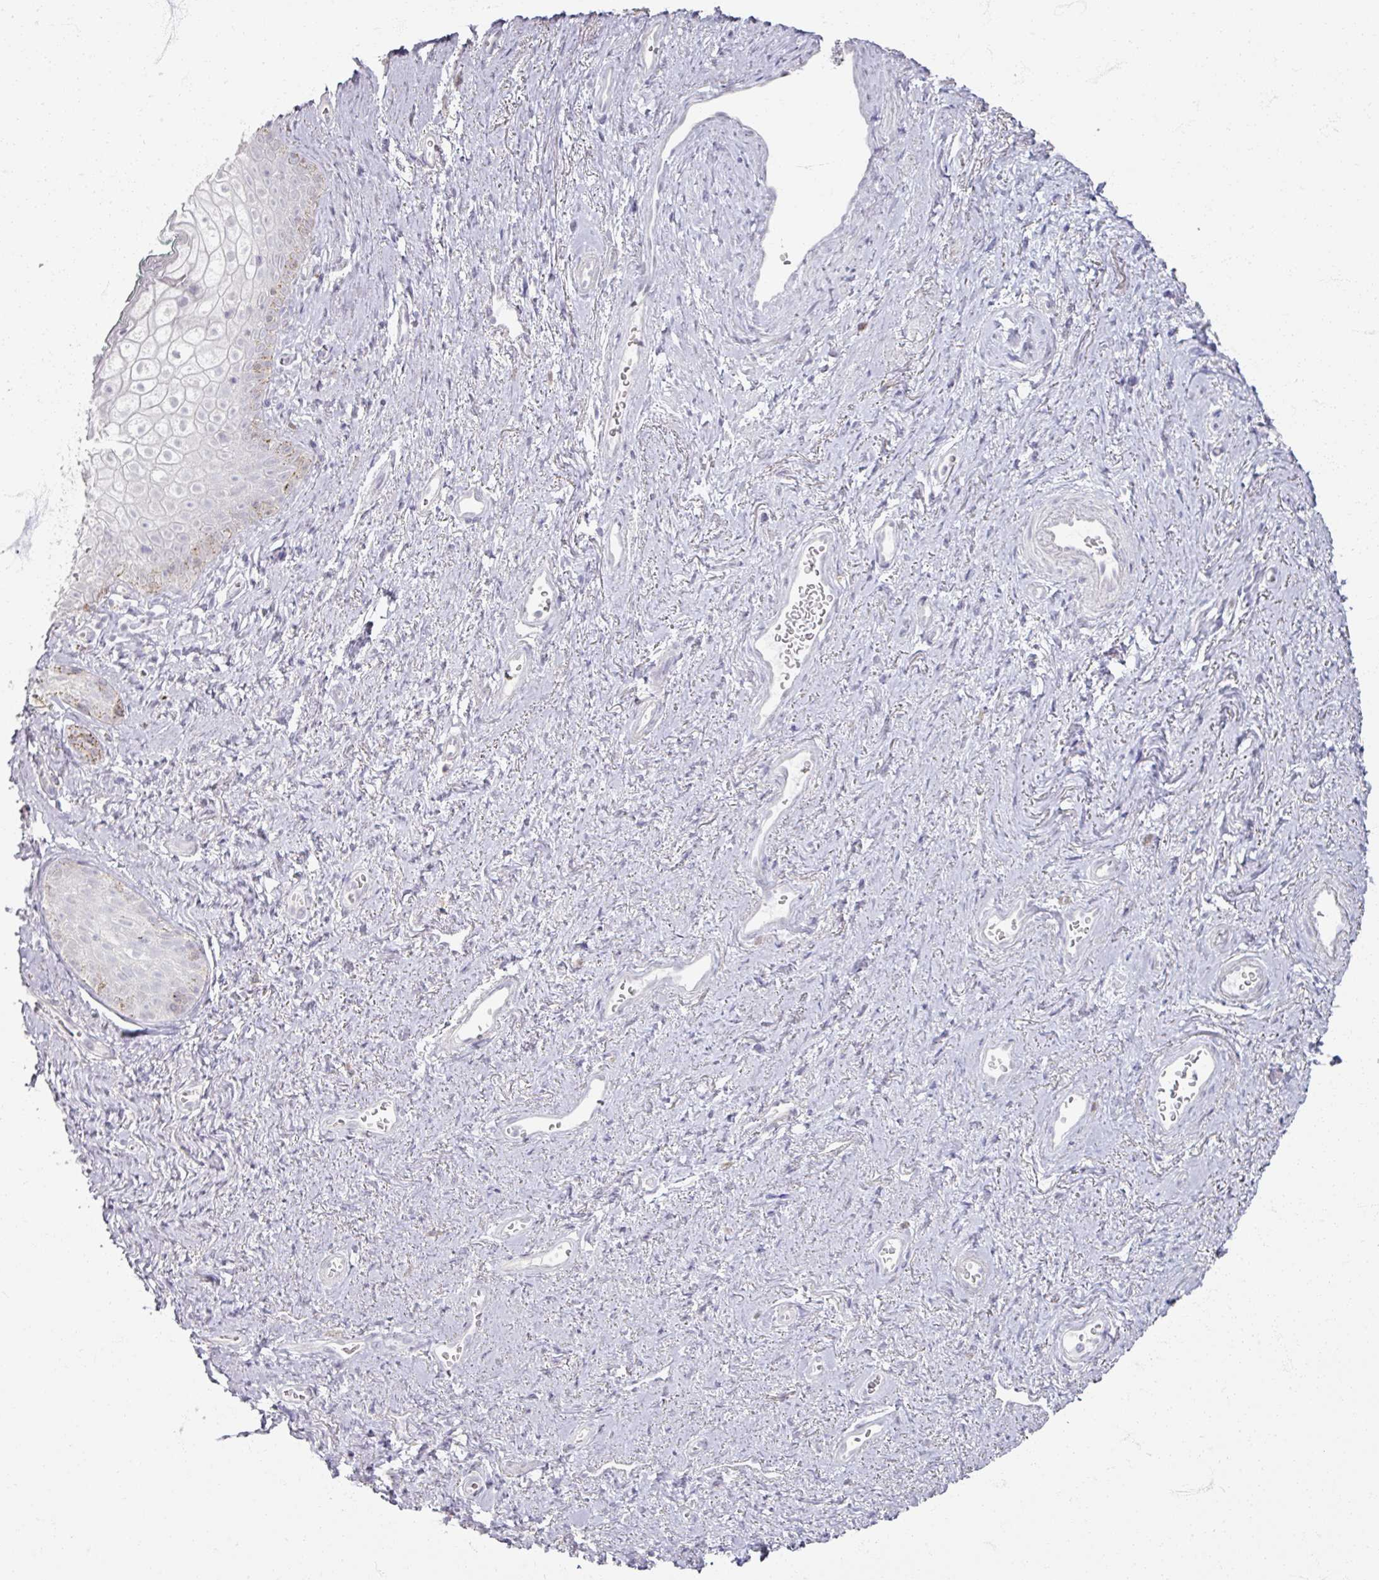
{"staining": {"intensity": "negative", "quantity": "none", "location": "none"}, "tissue": "vagina", "cell_type": "Squamous epithelial cells", "image_type": "normal", "snomed": [{"axis": "morphology", "description": "Normal tissue, NOS"}, {"axis": "topography", "description": "Vulva"}, {"axis": "topography", "description": "Vagina"}, {"axis": "topography", "description": "Peripheral nerve tissue"}], "caption": "Immunohistochemical staining of unremarkable vagina reveals no significant expression in squamous epithelial cells. (Immunohistochemistry (ihc), brightfield microscopy, high magnification).", "gene": "SOX11", "patient": {"sex": "female", "age": 66}}